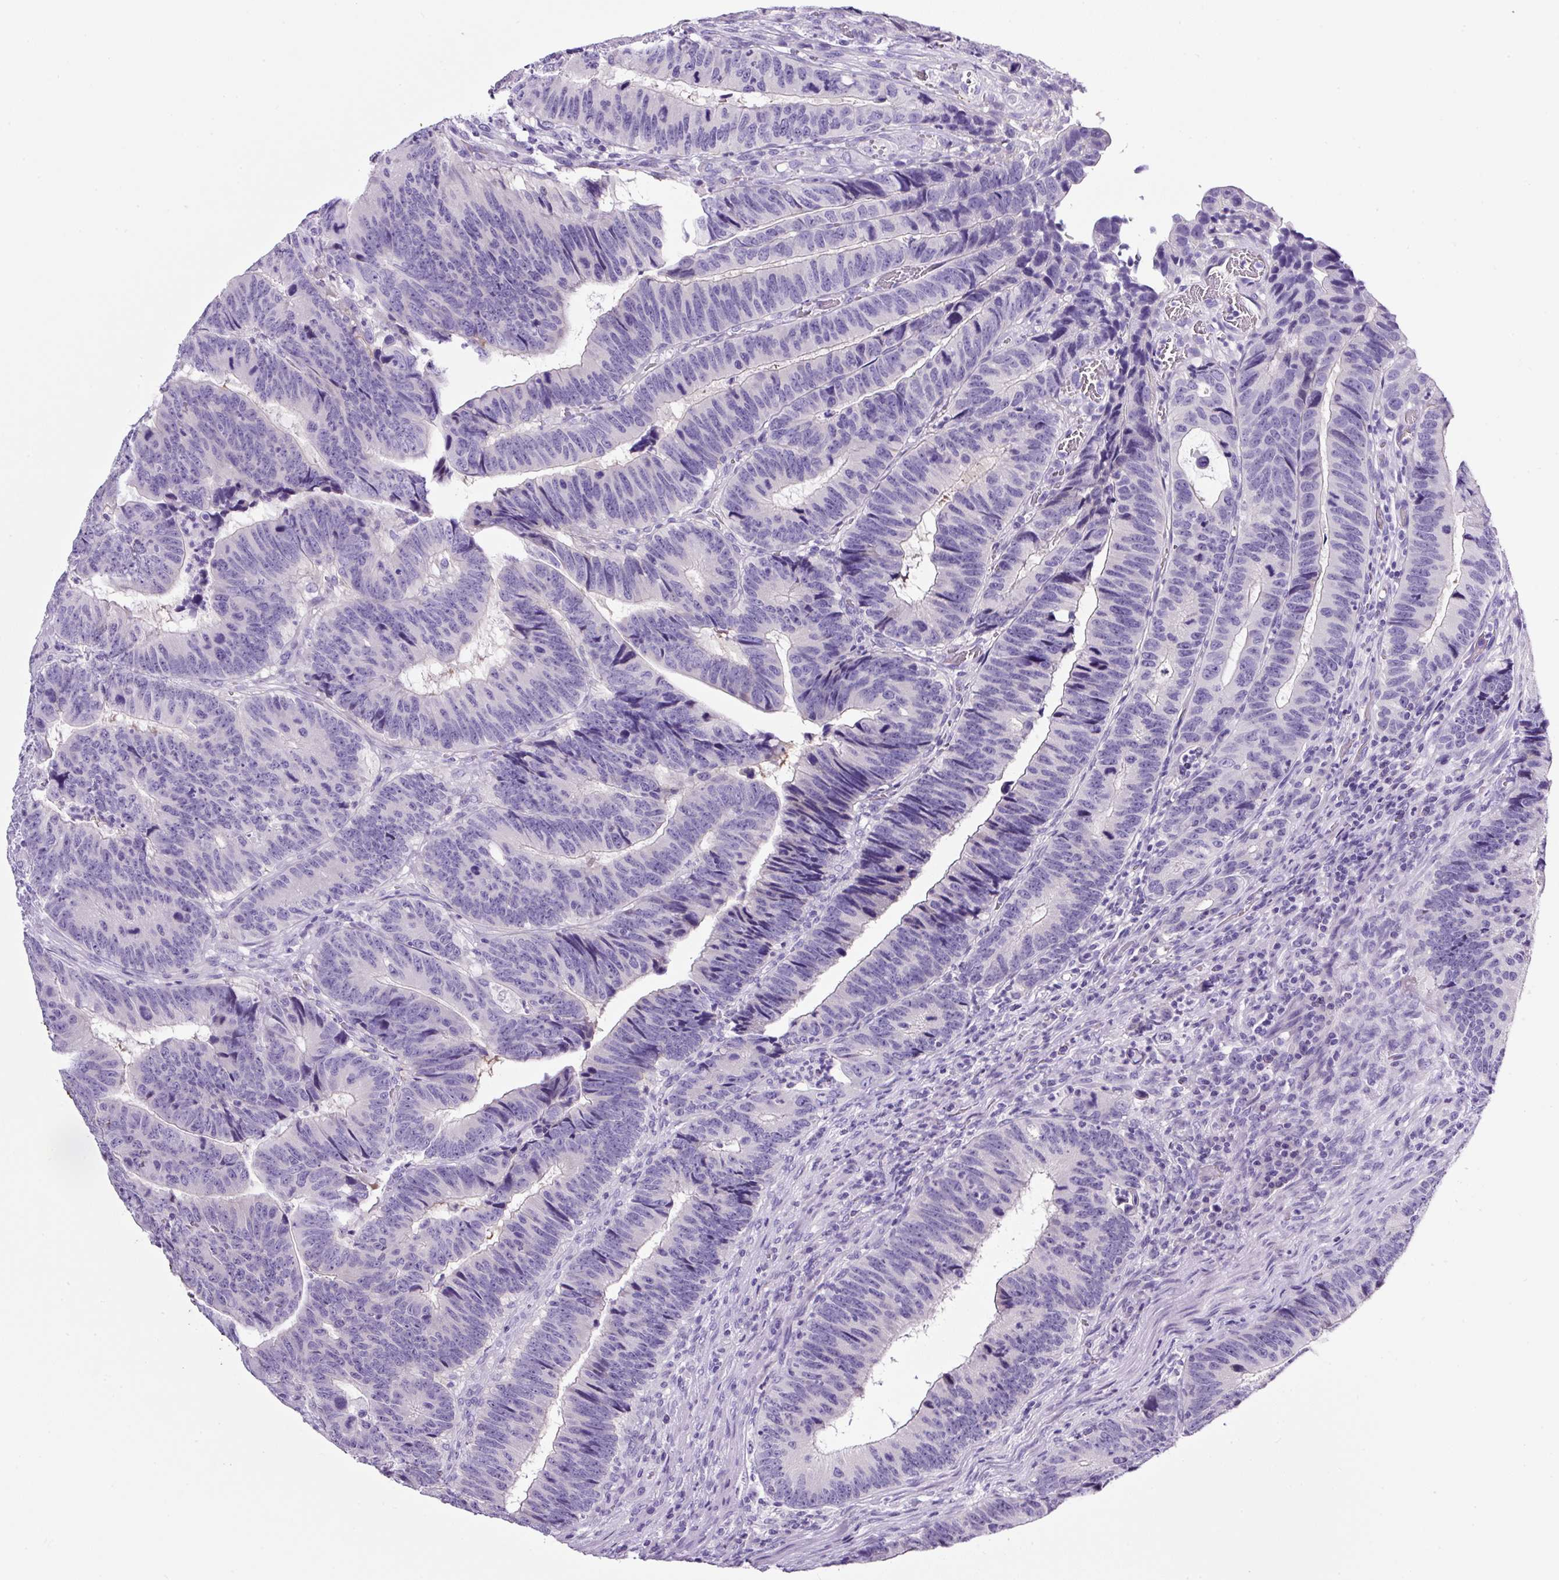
{"staining": {"intensity": "negative", "quantity": "none", "location": "none"}, "tissue": "colorectal cancer", "cell_type": "Tumor cells", "image_type": "cancer", "snomed": [{"axis": "morphology", "description": "Adenocarcinoma, NOS"}, {"axis": "topography", "description": "Colon"}], "caption": "Image shows no protein positivity in tumor cells of colorectal adenocarcinoma tissue. (DAB immunohistochemistry (IHC) visualized using brightfield microscopy, high magnification).", "gene": "SP8", "patient": {"sex": "male", "age": 62}}